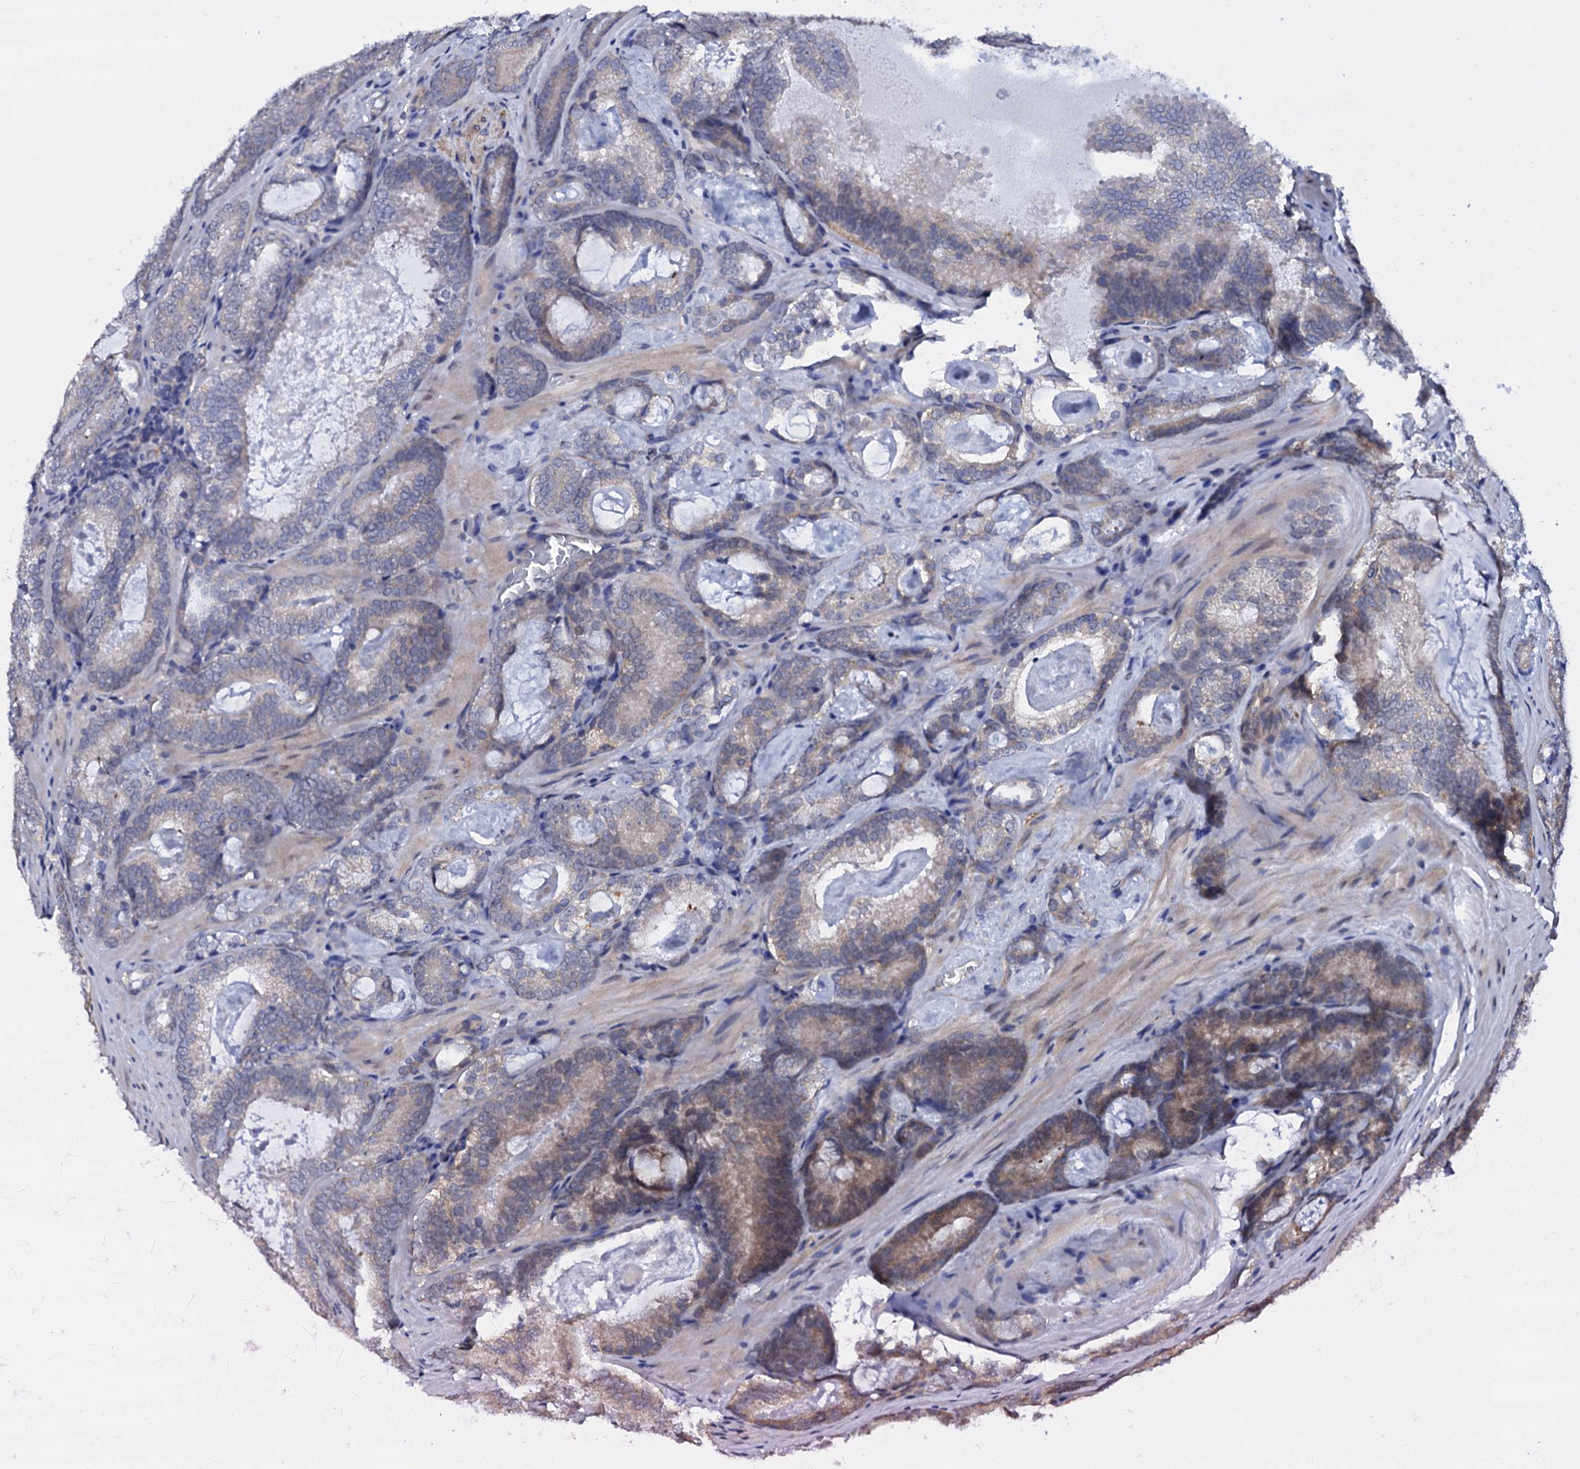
{"staining": {"intensity": "weak", "quantity": "<25%", "location": "cytoplasmic/membranous"}, "tissue": "prostate cancer", "cell_type": "Tumor cells", "image_type": "cancer", "snomed": [{"axis": "morphology", "description": "Adenocarcinoma, Low grade"}, {"axis": "topography", "description": "Prostate"}], "caption": "Tumor cells are negative for protein expression in human prostate cancer (low-grade adenocarcinoma).", "gene": "GAREM1", "patient": {"sex": "male", "age": 60}}